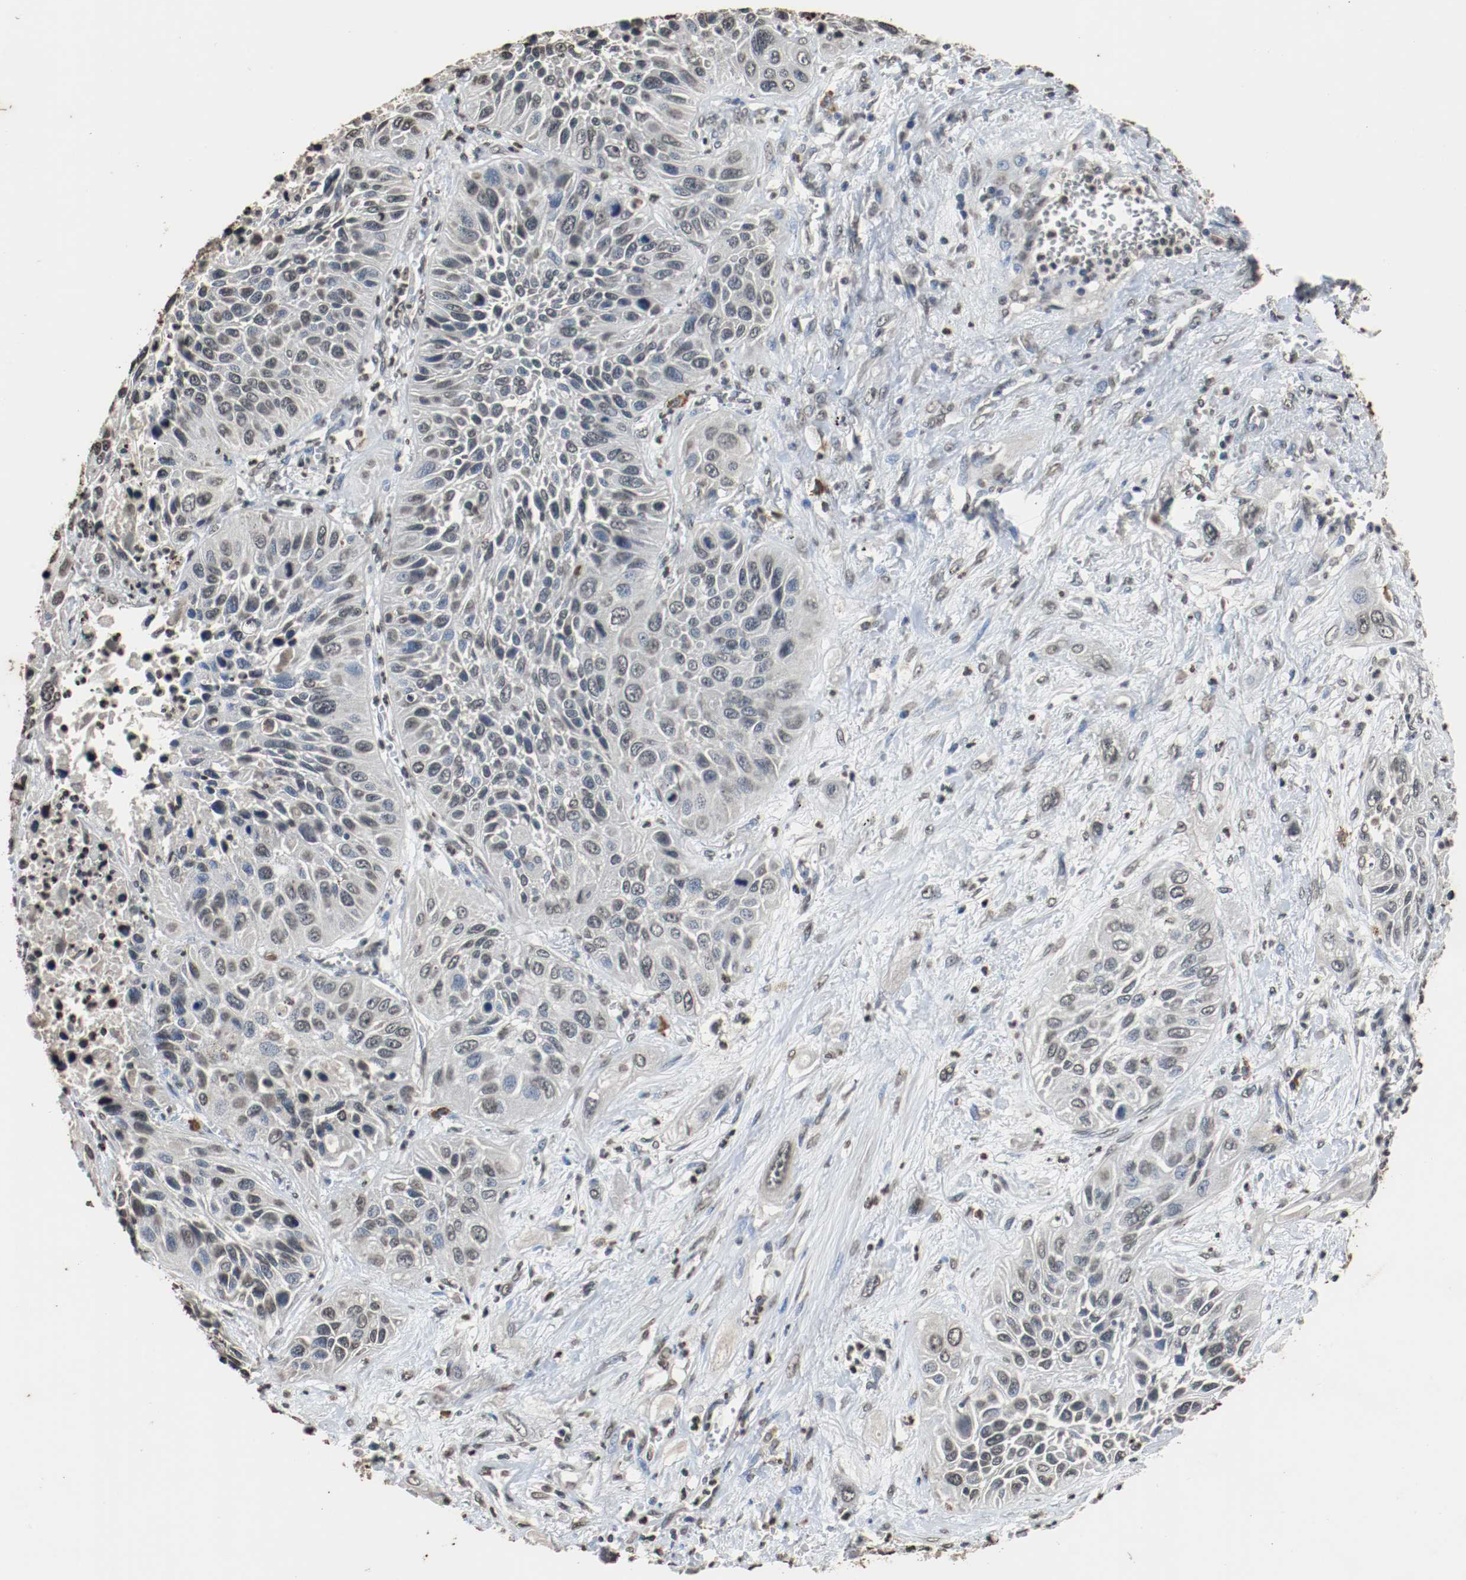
{"staining": {"intensity": "negative", "quantity": "none", "location": "none"}, "tissue": "lung cancer", "cell_type": "Tumor cells", "image_type": "cancer", "snomed": [{"axis": "morphology", "description": "Squamous cell carcinoma, NOS"}, {"axis": "topography", "description": "Lung"}], "caption": "Human squamous cell carcinoma (lung) stained for a protein using immunohistochemistry (IHC) shows no positivity in tumor cells.", "gene": "RTN4", "patient": {"sex": "female", "age": 76}}